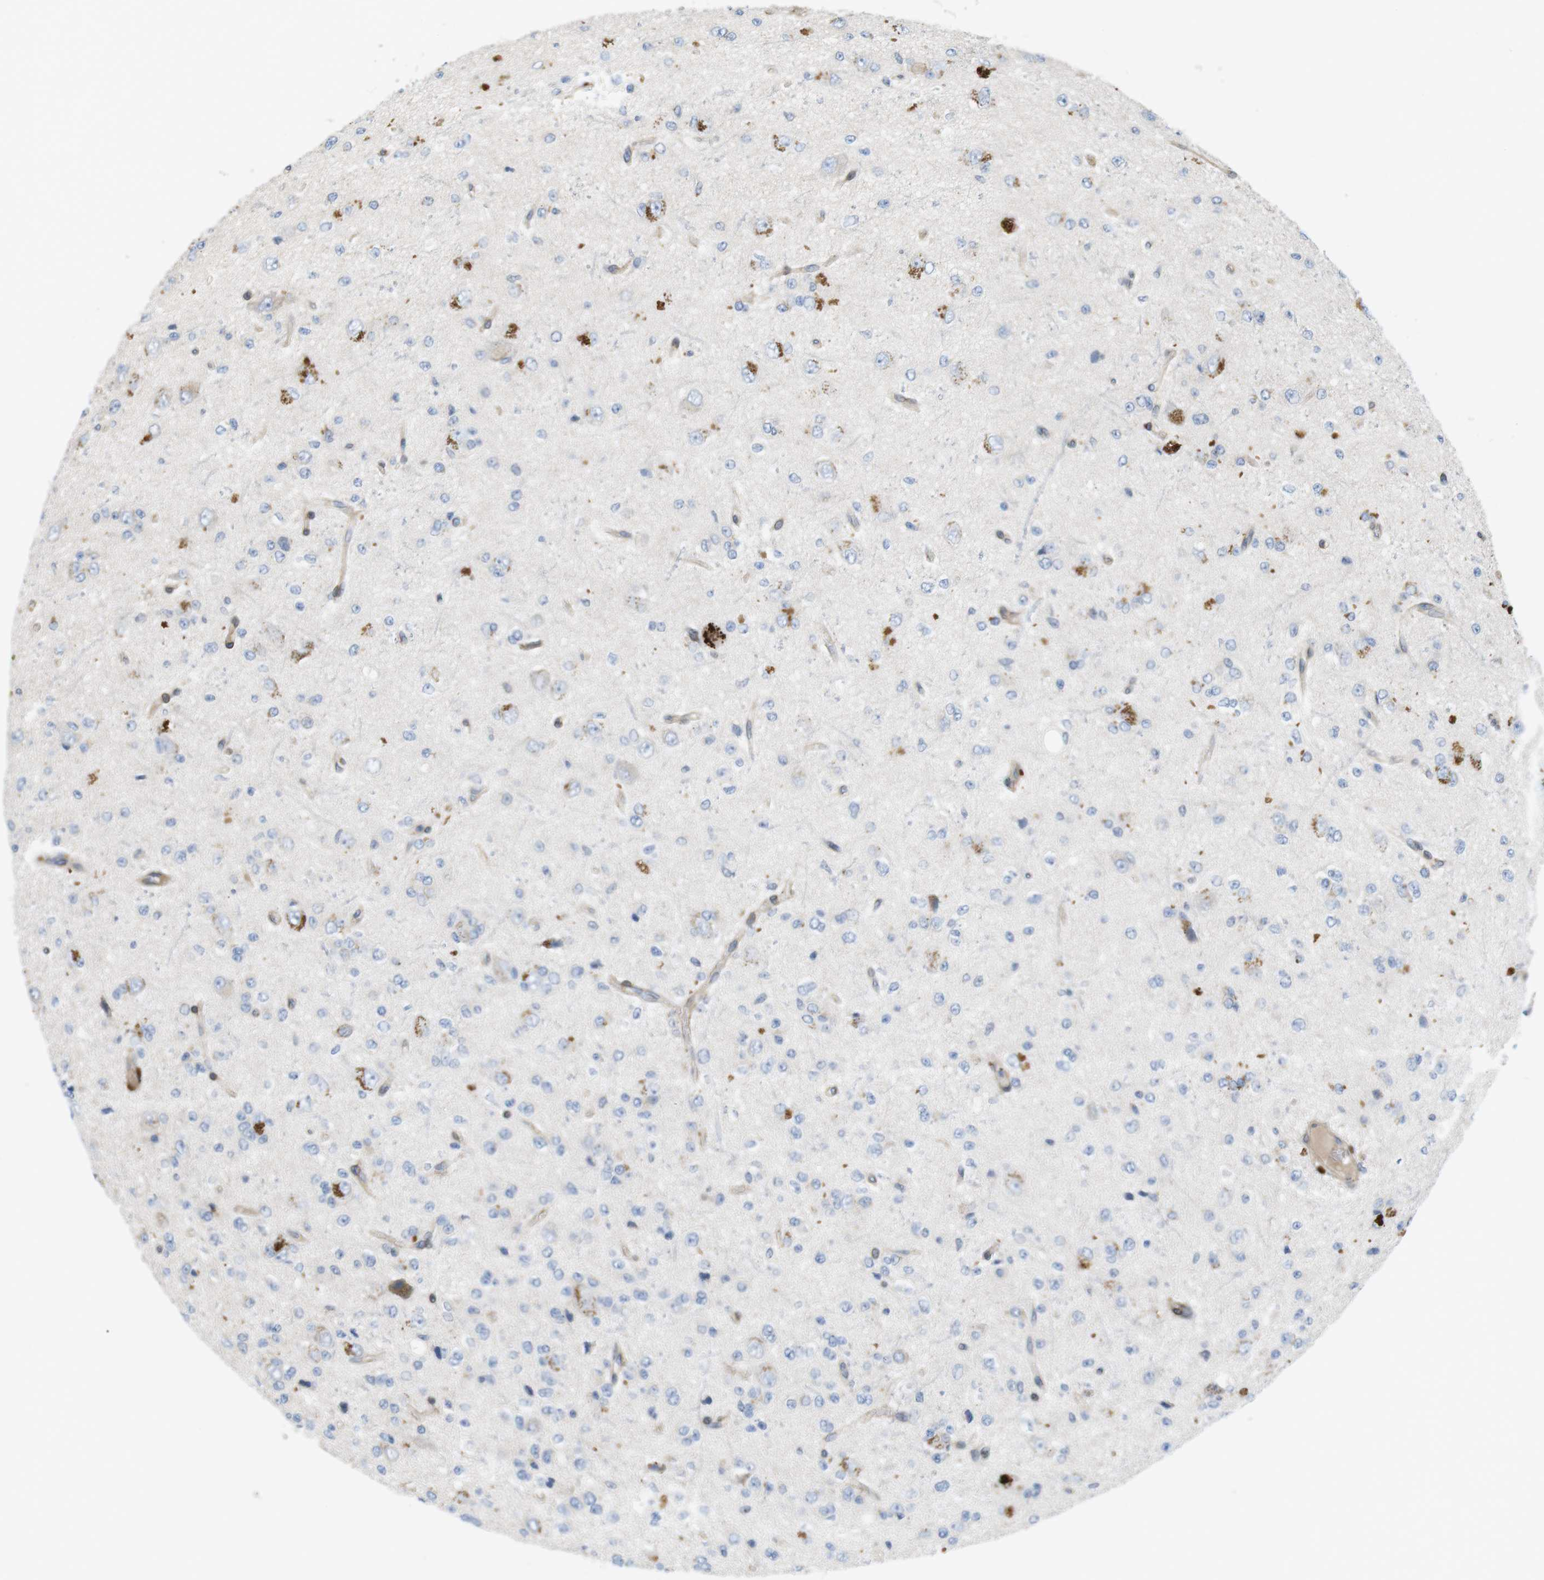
{"staining": {"intensity": "negative", "quantity": "none", "location": "none"}, "tissue": "glioma", "cell_type": "Tumor cells", "image_type": "cancer", "snomed": [{"axis": "morphology", "description": "Glioma, malignant, High grade"}, {"axis": "topography", "description": "pancreas cauda"}], "caption": "The micrograph exhibits no staining of tumor cells in glioma.", "gene": "KANK2", "patient": {"sex": "male", "age": 60}}